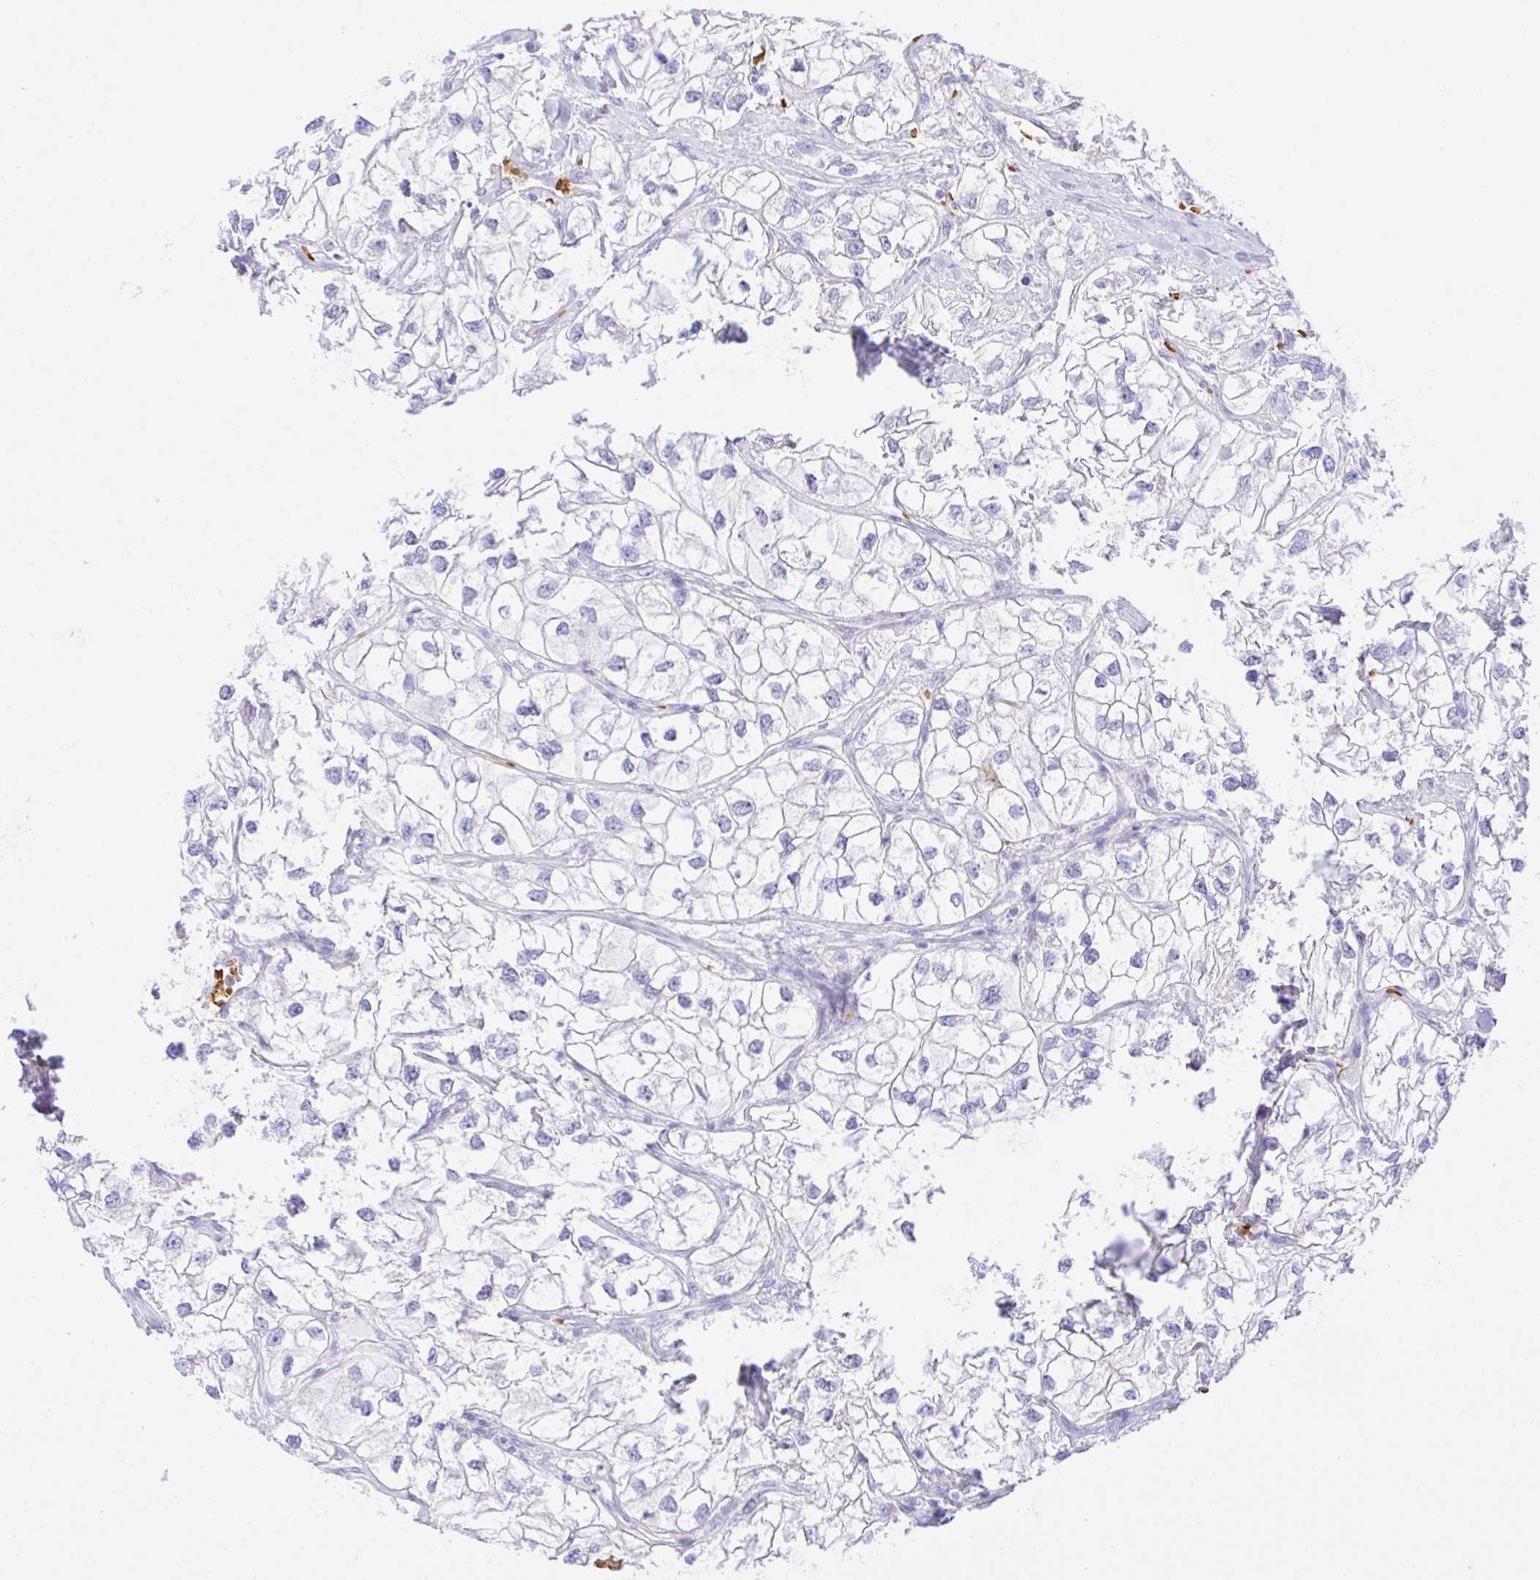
{"staining": {"intensity": "negative", "quantity": "none", "location": "none"}, "tissue": "renal cancer", "cell_type": "Tumor cells", "image_type": "cancer", "snomed": [{"axis": "morphology", "description": "Adenocarcinoma, NOS"}, {"axis": "topography", "description": "Kidney"}], "caption": "An immunohistochemistry (IHC) image of renal cancer is shown. There is no staining in tumor cells of renal cancer. Brightfield microscopy of immunohistochemistry stained with DAB (3,3'-diaminobenzidine) (brown) and hematoxylin (blue), captured at high magnification.", "gene": "ZNF221", "patient": {"sex": "male", "age": 59}}